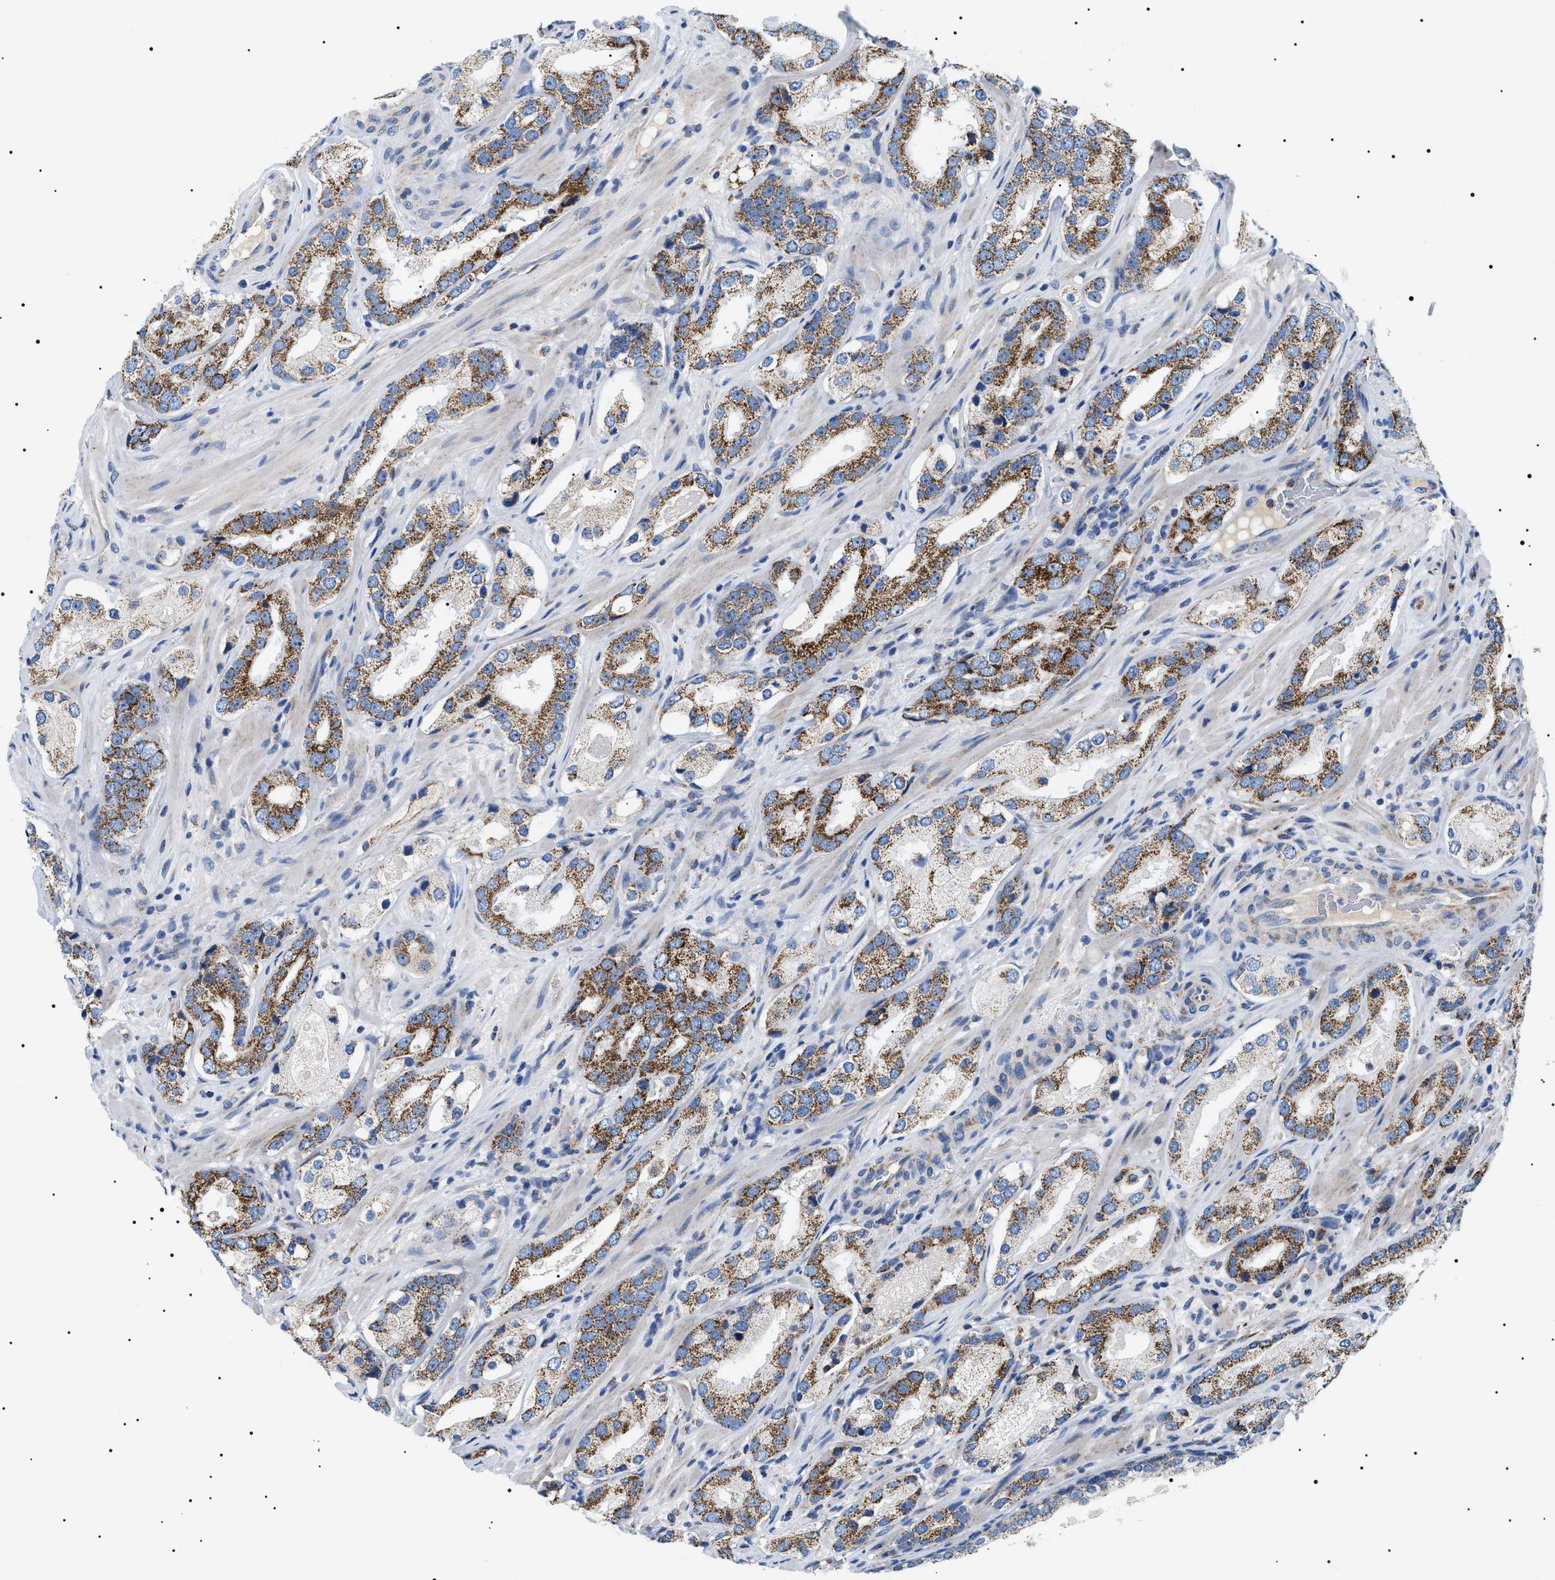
{"staining": {"intensity": "strong", "quantity": ">75%", "location": "cytoplasmic/membranous"}, "tissue": "prostate cancer", "cell_type": "Tumor cells", "image_type": "cancer", "snomed": [{"axis": "morphology", "description": "Adenocarcinoma, High grade"}, {"axis": "topography", "description": "Prostate"}], "caption": "Protein expression analysis of human prostate cancer reveals strong cytoplasmic/membranous expression in about >75% of tumor cells.", "gene": "OXSM", "patient": {"sex": "male", "age": 63}}